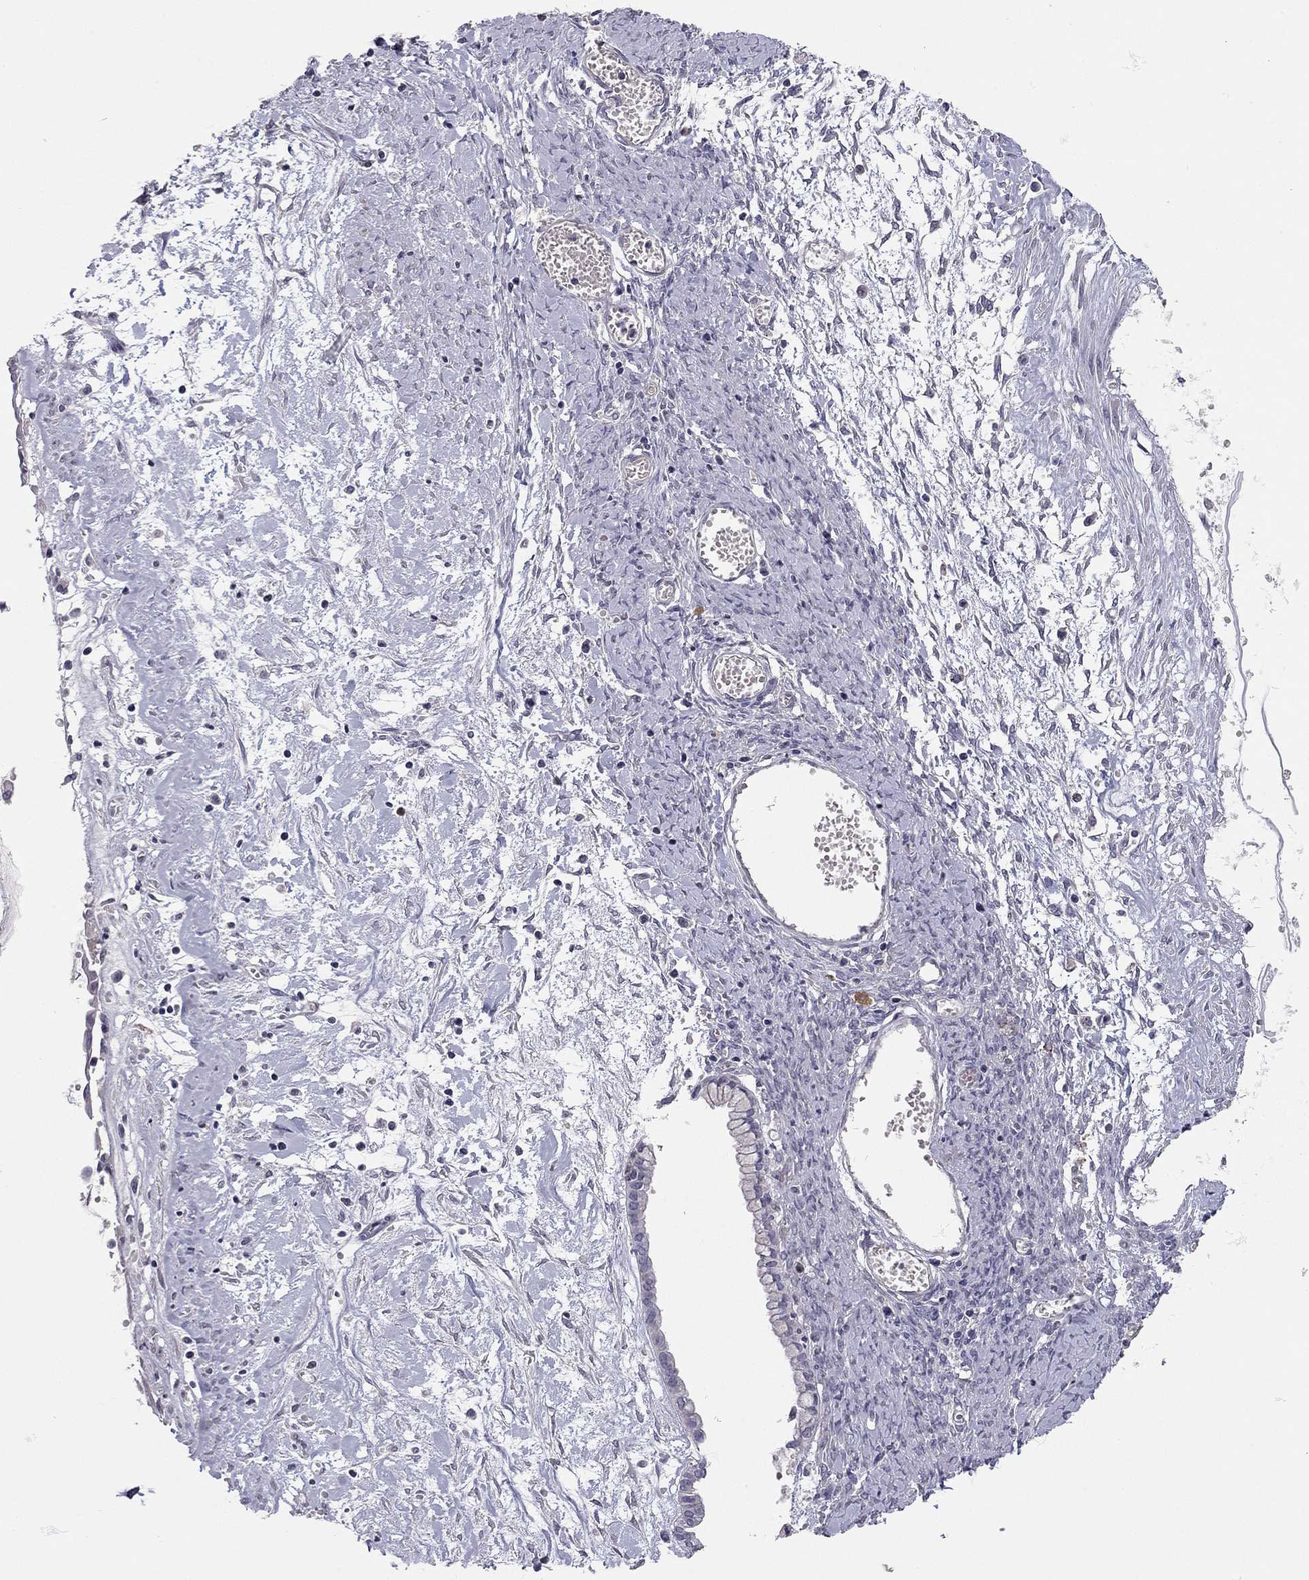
{"staining": {"intensity": "negative", "quantity": "none", "location": "none"}, "tissue": "ovarian cancer", "cell_type": "Tumor cells", "image_type": "cancer", "snomed": [{"axis": "morphology", "description": "Cystadenocarcinoma, mucinous, NOS"}, {"axis": "topography", "description": "Ovary"}], "caption": "The image displays no staining of tumor cells in ovarian mucinous cystadenocarcinoma.", "gene": "SCARB1", "patient": {"sex": "female", "age": 67}}